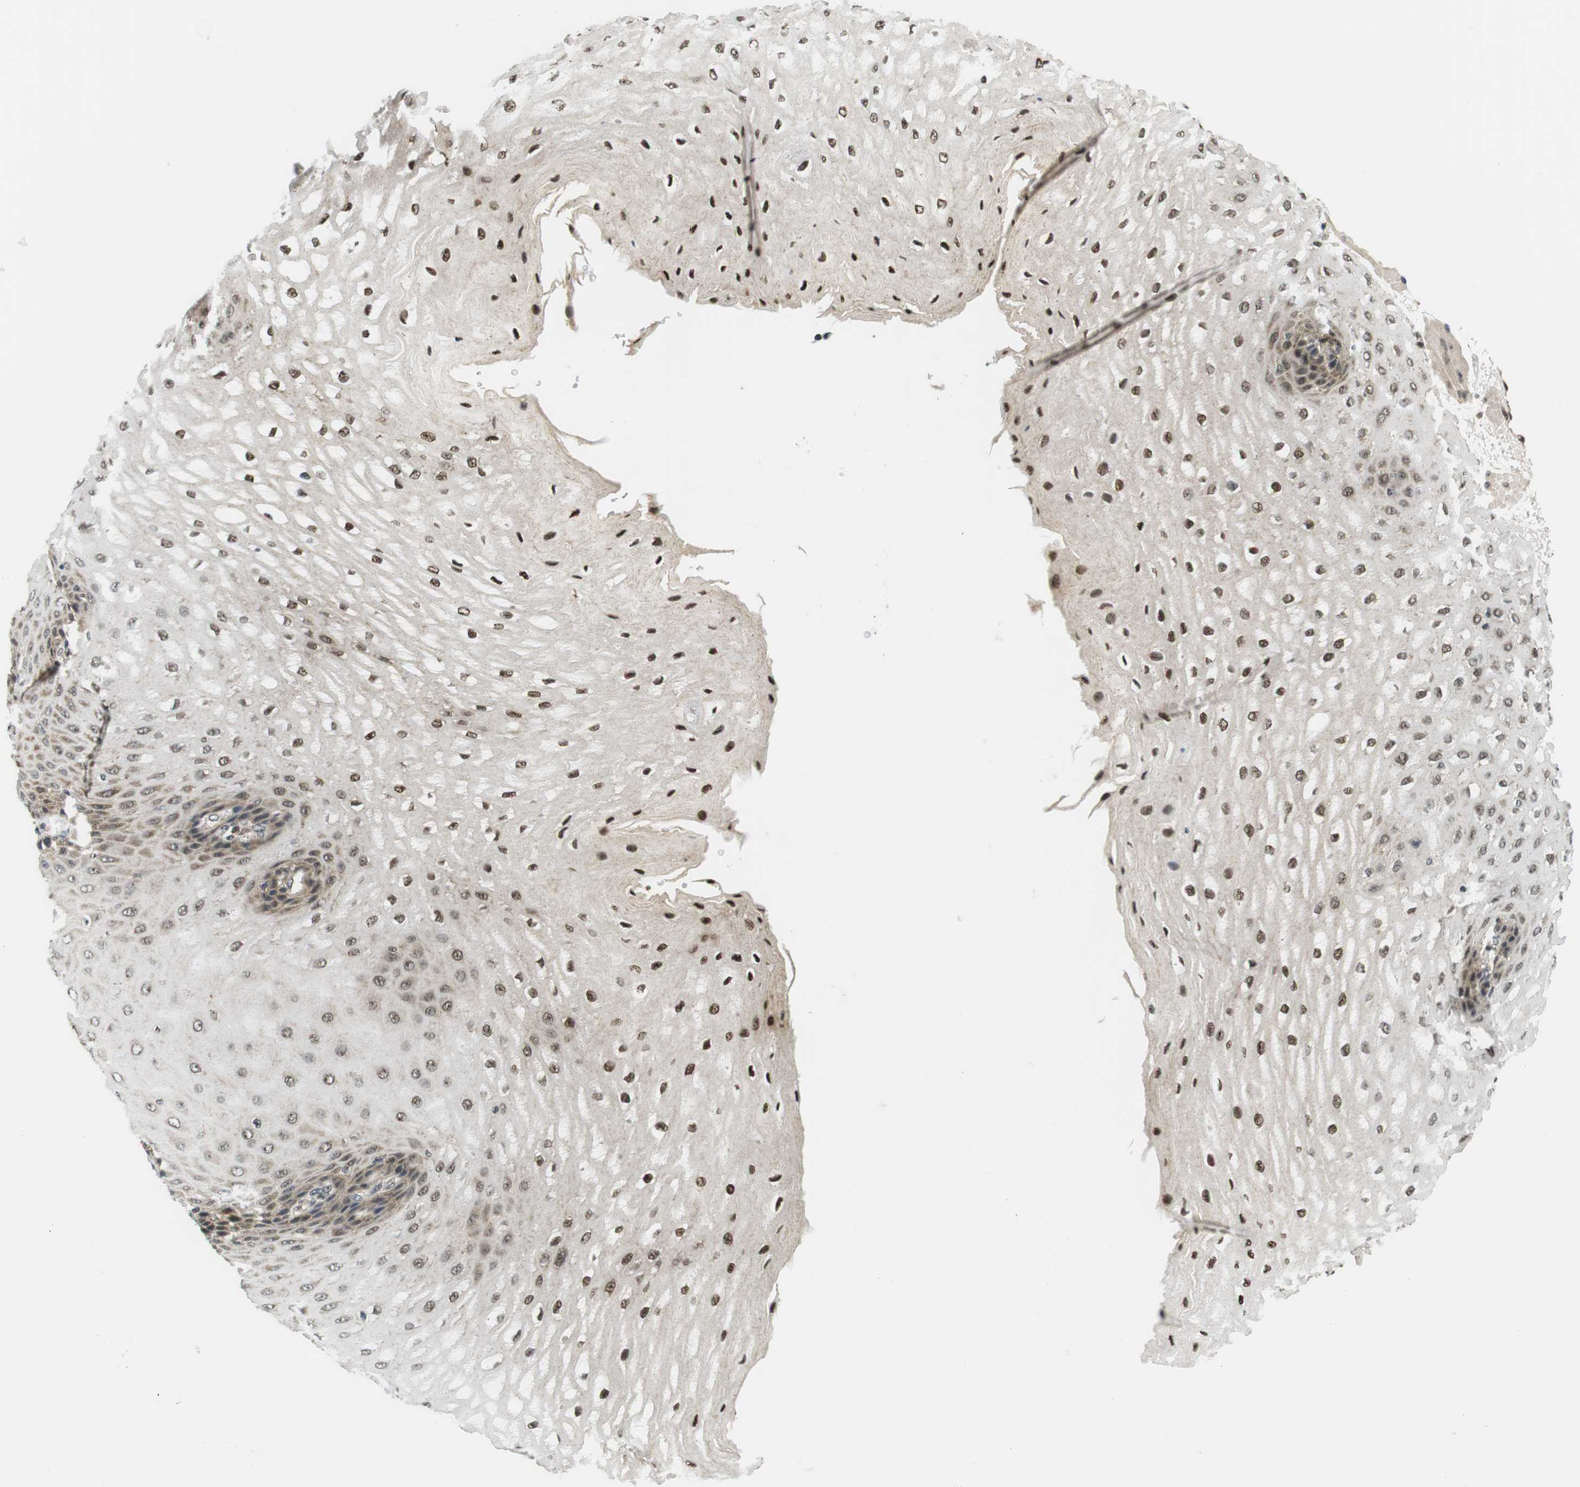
{"staining": {"intensity": "strong", "quantity": ">75%", "location": "cytoplasmic/membranous,nuclear"}, "tissue": "esophagus", "cell_type": "Squamous epithelial cells", "image_type": "normal", "snomed": [{"axis": "morphology", "description": "Normal tissue, NOS"}, {"axis": "topography", "description": "Esophagus"}], "caption": "A high-resolution histopathology image shows IHC staining of benign esophagus, which shows strong cytoplasmic/membranous,nuclear positivity in about >75% of squamous epithelial cells.", "gene": "CSNK2B", "patient": {"sex": "male", "age": 54}}